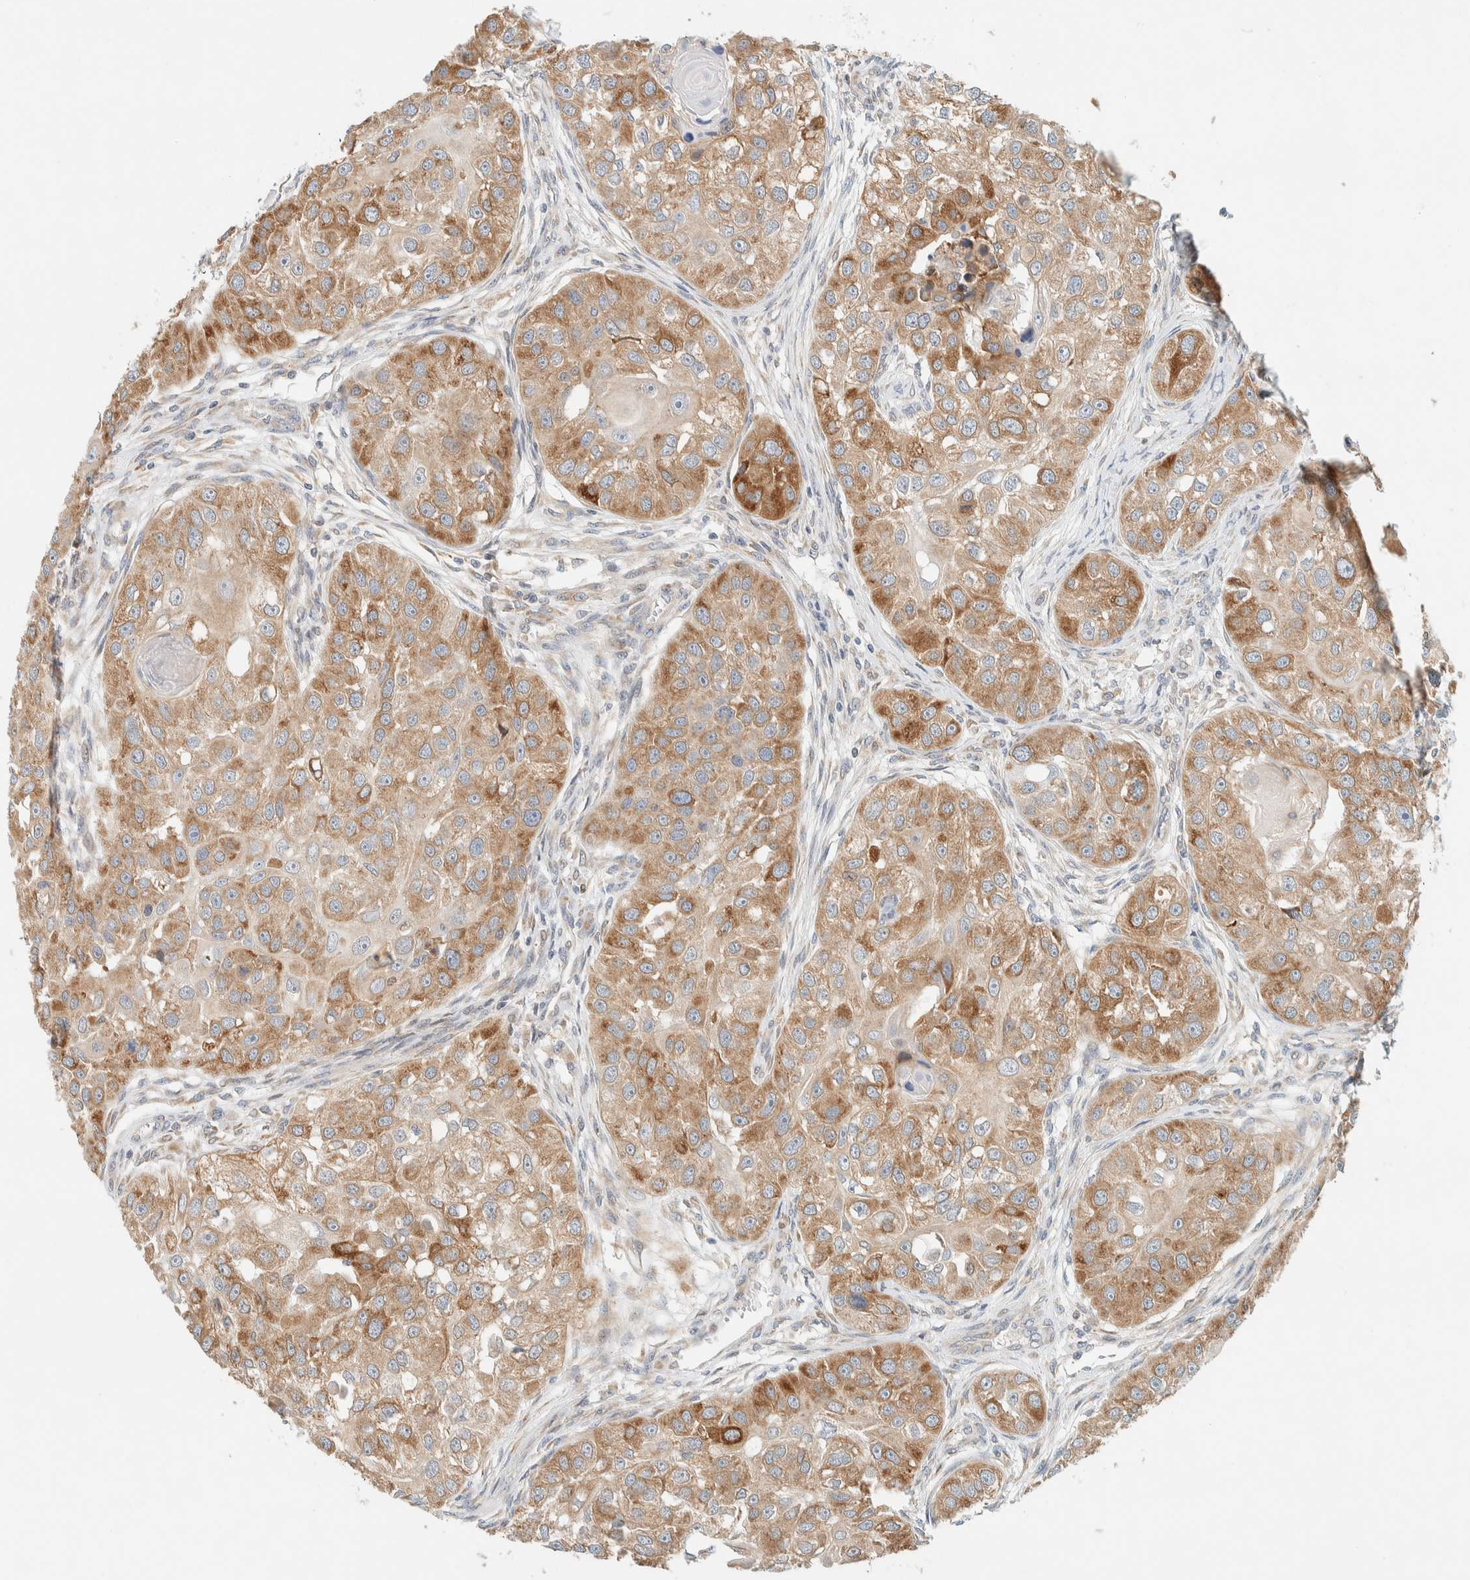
{"staining": {"intensity": "moderate", "quantity": ">75%", "location": "cytoplasmic/membranous"}, "tissue": "head and neck cancer", "cell_type": "Tumor cells", "image_type": "cancer", "snomed": [{"axis": "morphology", "description": "Normal tissue, NOS"}, {"axis": "morphology", "description": "Squamous cell carcinoma, NOS"}, {"axis": "topography", "description": "Skeletal muscle"}, {"axis": "topography", "description": "Head-Neck"}], "caption": "Human head and neck cancer stained with a brown dye demonstrates moderate cytoplasmic/membranous positive staining in approximately >75% of tumor cells.", "gene": "SUMF2", "patient": {"sex": "male", "age": 51}}